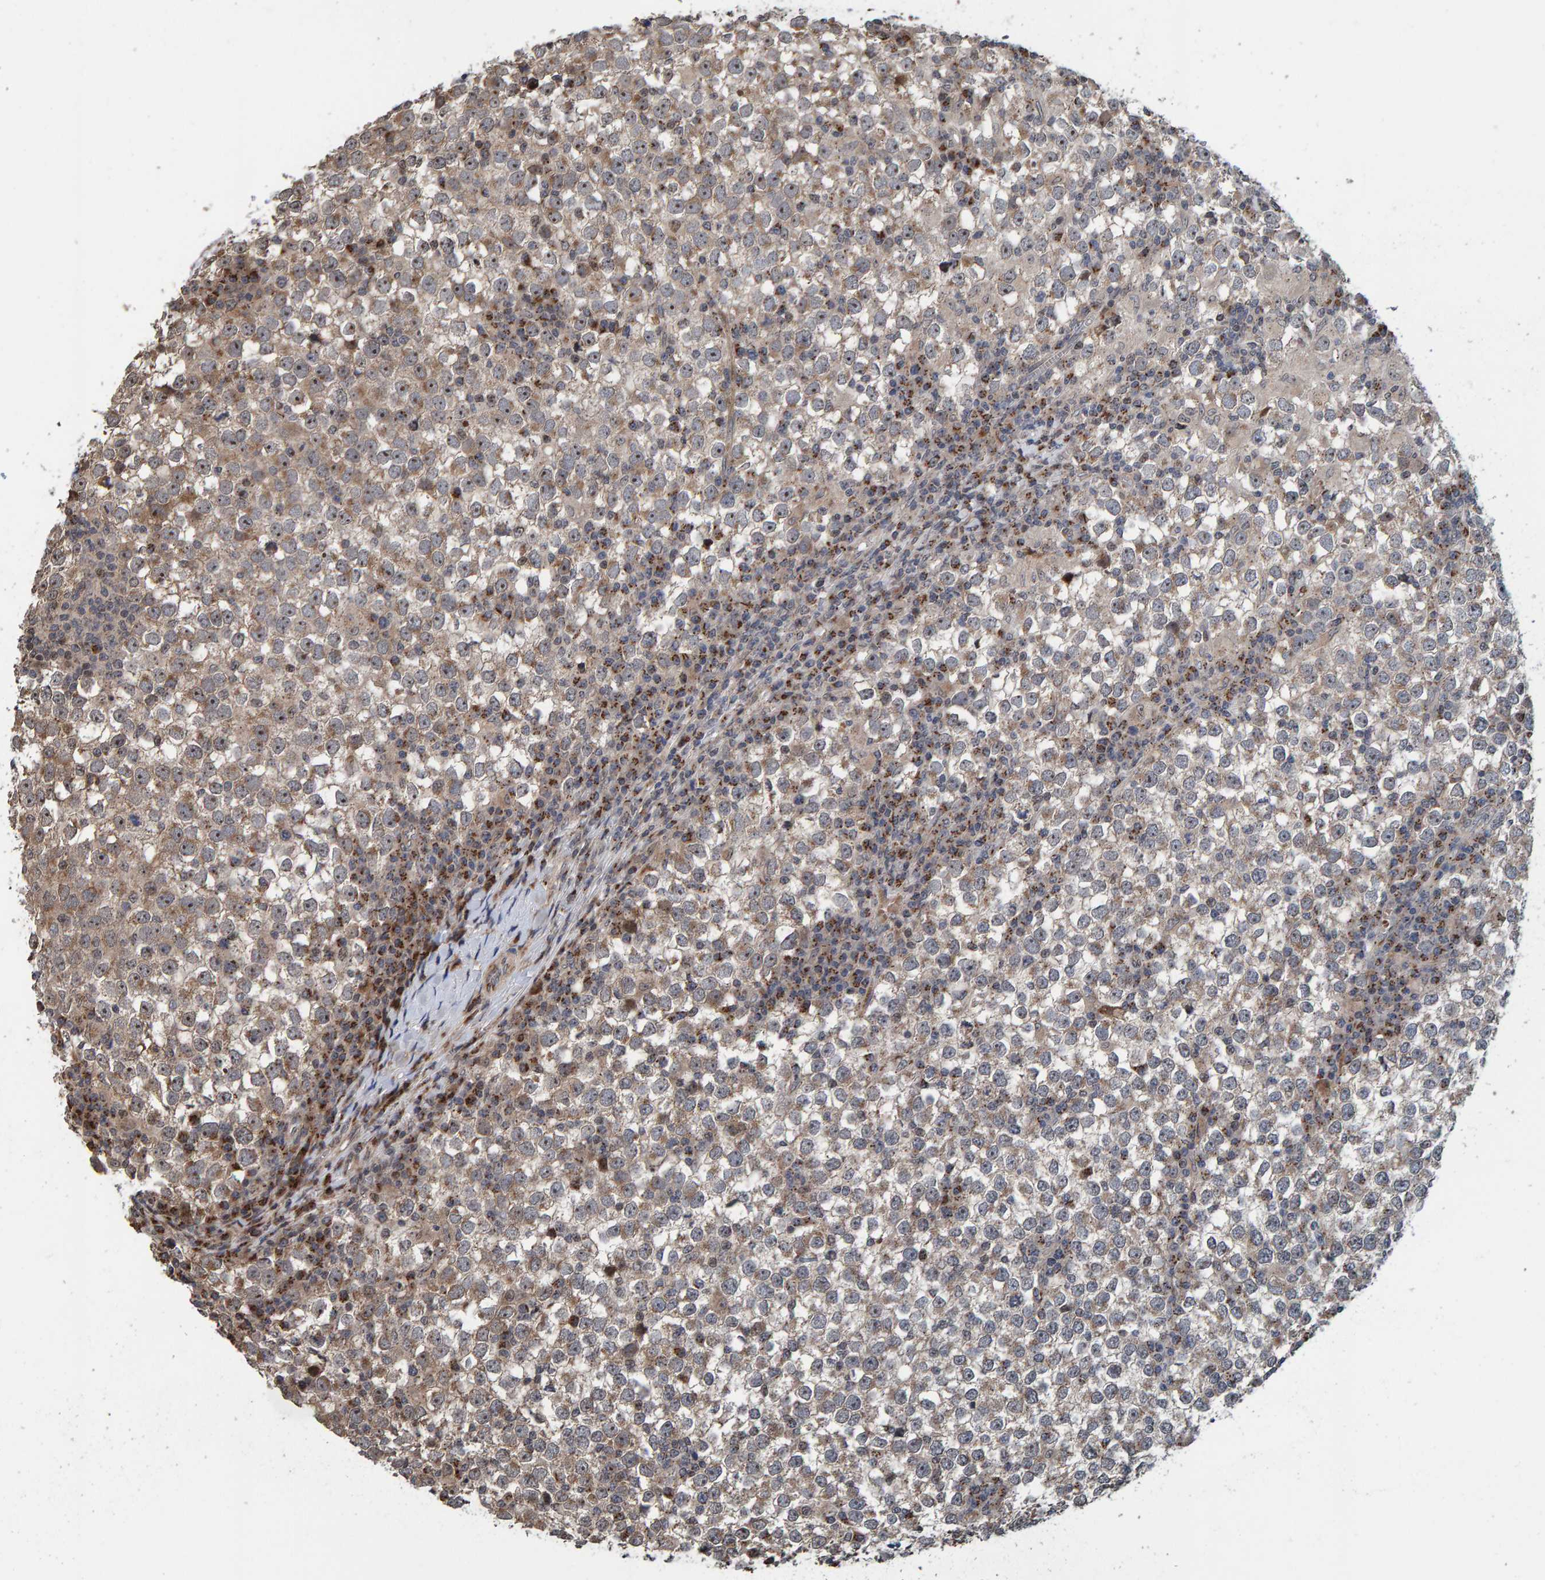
{"staining": {"intensity": "moderate", "quantity": "25%-75%", "location": "cytoplasmic/membranous,nuclear"}, "tissue": "testis cancer", "cell_type": "Tumor cells", "image_type": "cancer", "snomed": [{"axis": "morphology", "description": "Seminoma, NOS"}, {"axis": "topography", "description": "Testis"}], "caption": "Immunohistochemistry of human testis cancer (seminoma) reveals medium levels of moderate cytoplasmic/membranous and nuclear staining in about 25%-75% of tumor cells. (IHC, brightfield microscopy, high magnification).", "gene": "CCDC25", "patient": {"sex": "male", "age": 65}}